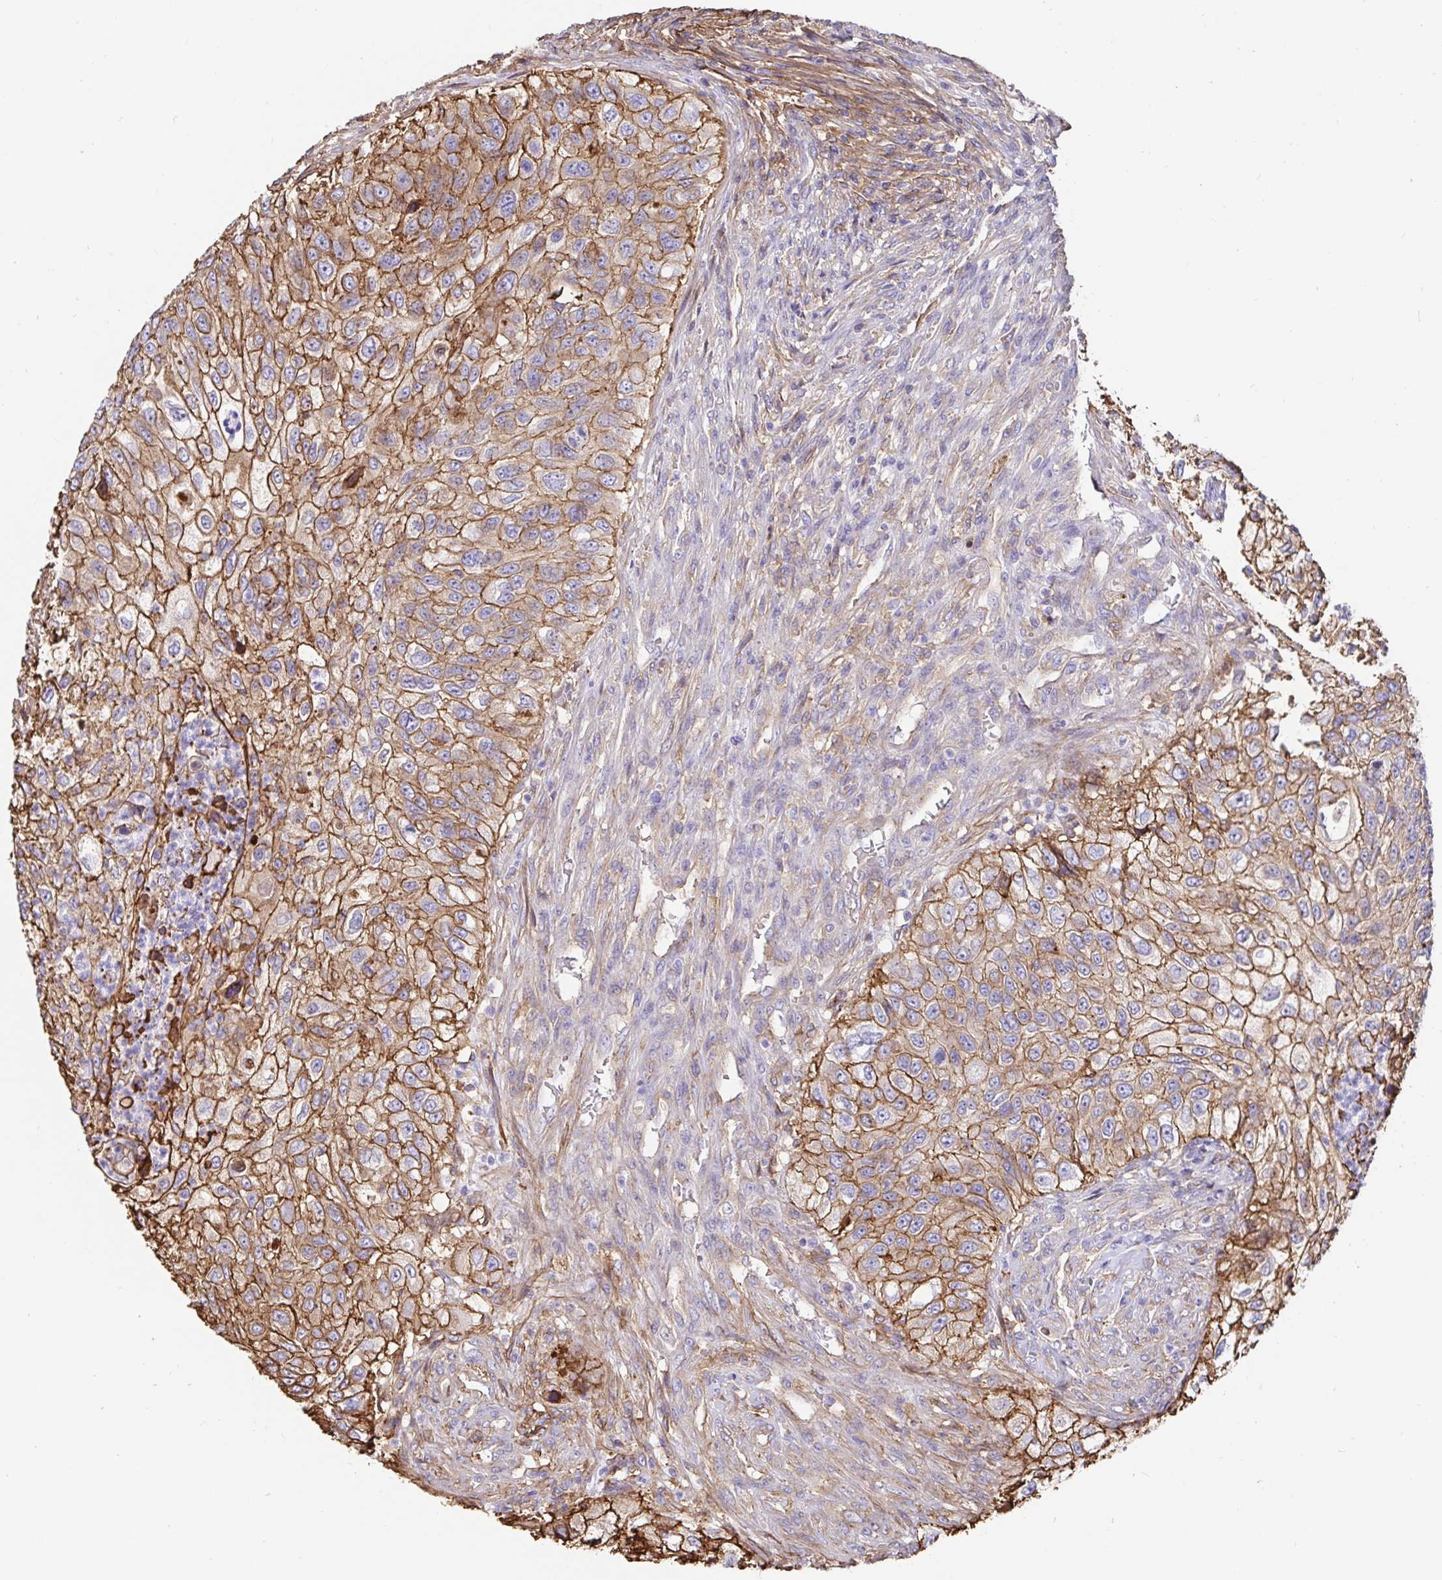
{"staining": {"intensity": "moderate", "quantity": ">75%", "location": "cytoplasmic/membranous"}, "tissue": "urothelial cancer", "cell_type": "Tumor cells", "image_type": "cancer", "snomed": [{"axis": "morphology", "description": "Urothelial carcinoma, High grade"}, {"axis": "topography", "description": "Urinary bladder"}], "caption": "Urothelial carcinoma (high-grade) tissue exhibits moderate cytoplasmic/membranous expression in approximately >75% of tumor cells, visualized by immunohistochemistry.", "gene": "ANXA2", "patient": {"sex": "female", "age": 60}}